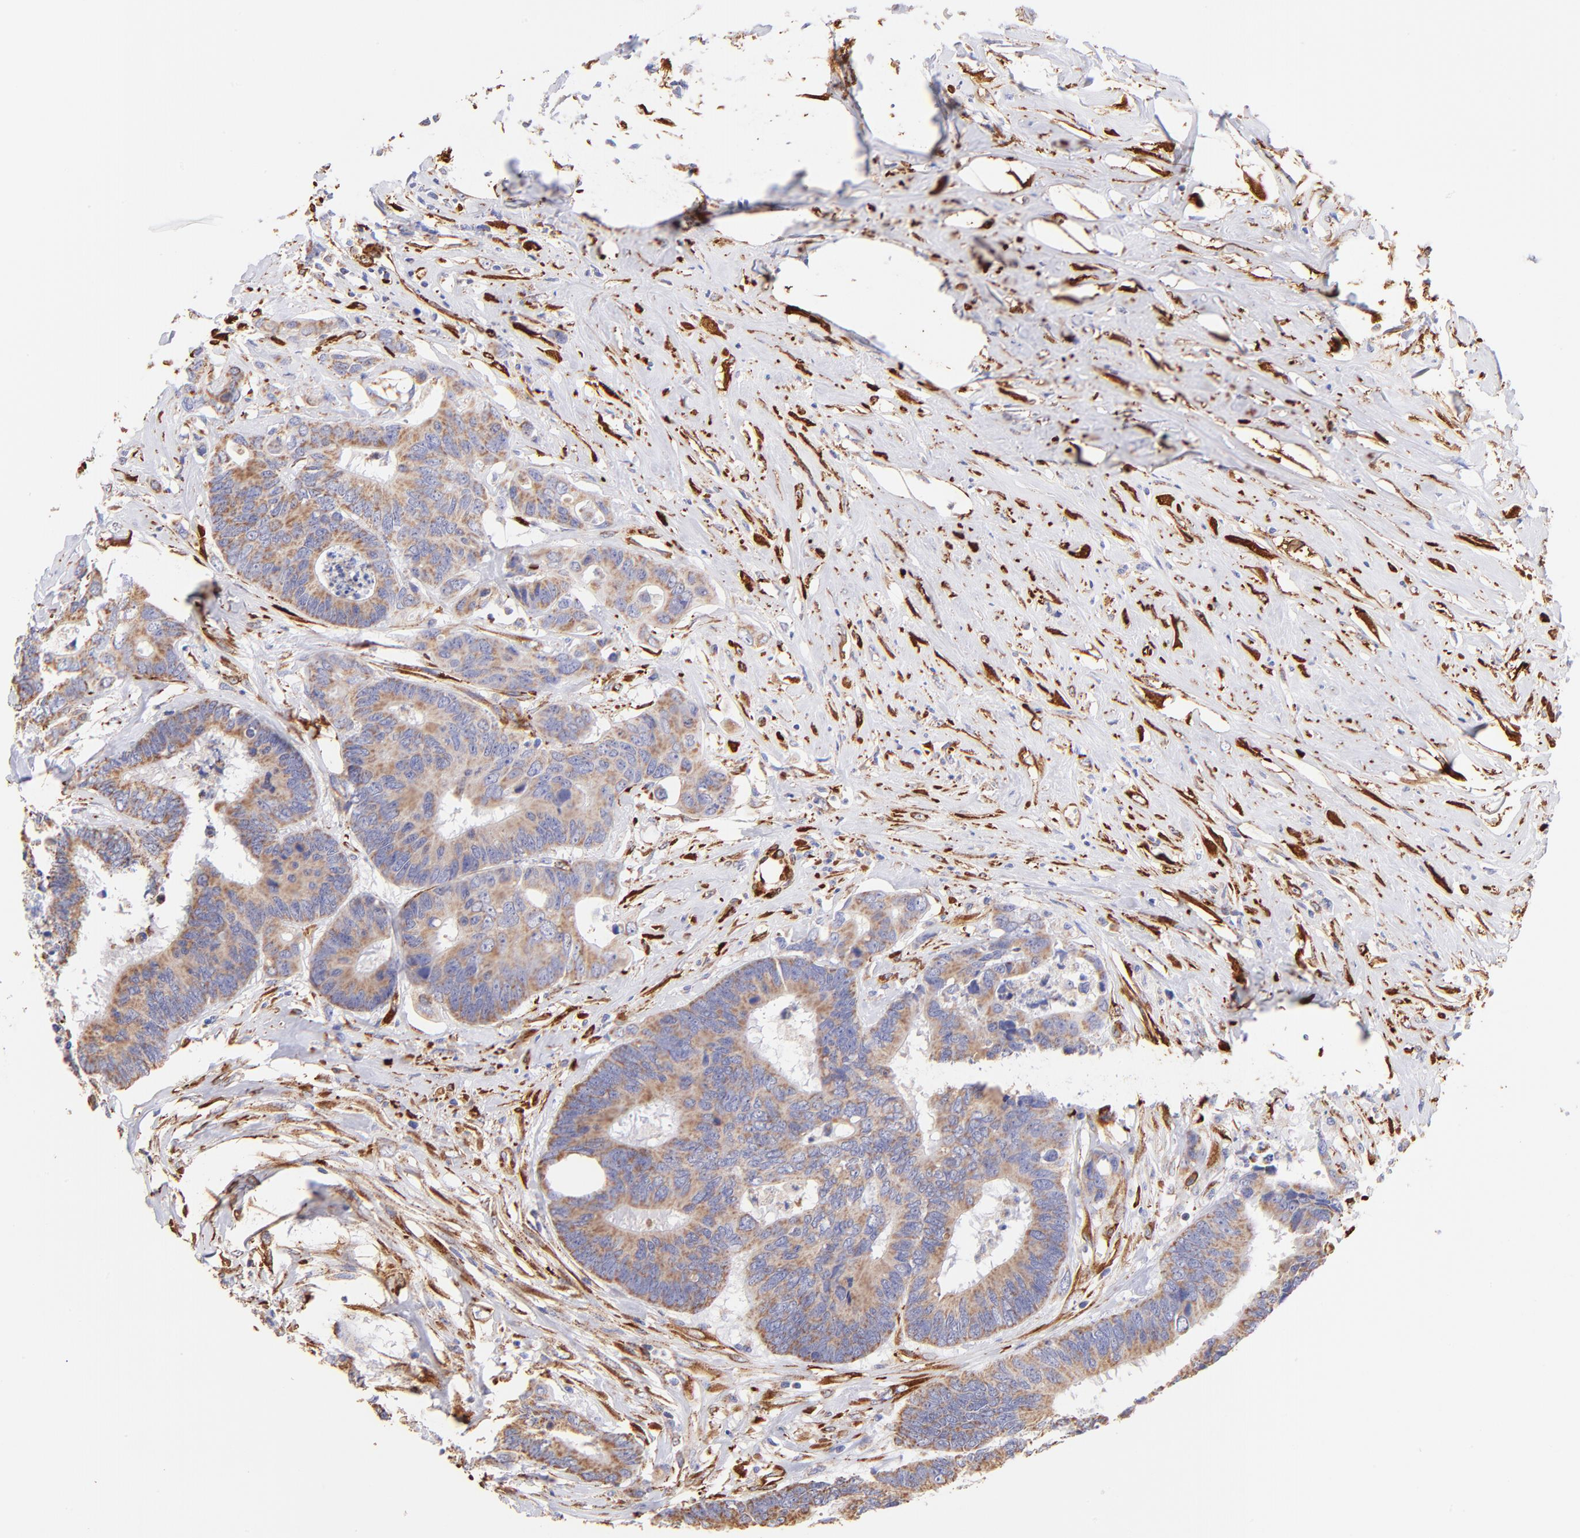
{"staining": {"intensity": "weak", "quantity": ">75%", "location": "cytoplasmic/membranous"}, "tissue": "colorectal cancer", "cell_type": "Tumor cells", "image_type": "cancer", "snomed": [{"axis": "morphology", "description": "Adenocarcinoma, NOS"}, {"axis": "topography", "description": "Rectum"}], "caption": "The immunohistochemical stain shows weak cytoplasmic/membranous positivity in tumor cells of colorectal adenocarcinoma tissue. (IHC, brightfield microscopy, high magnification).", "gene": "SPARC", "patient": {"sex": "male", "age": 55}}